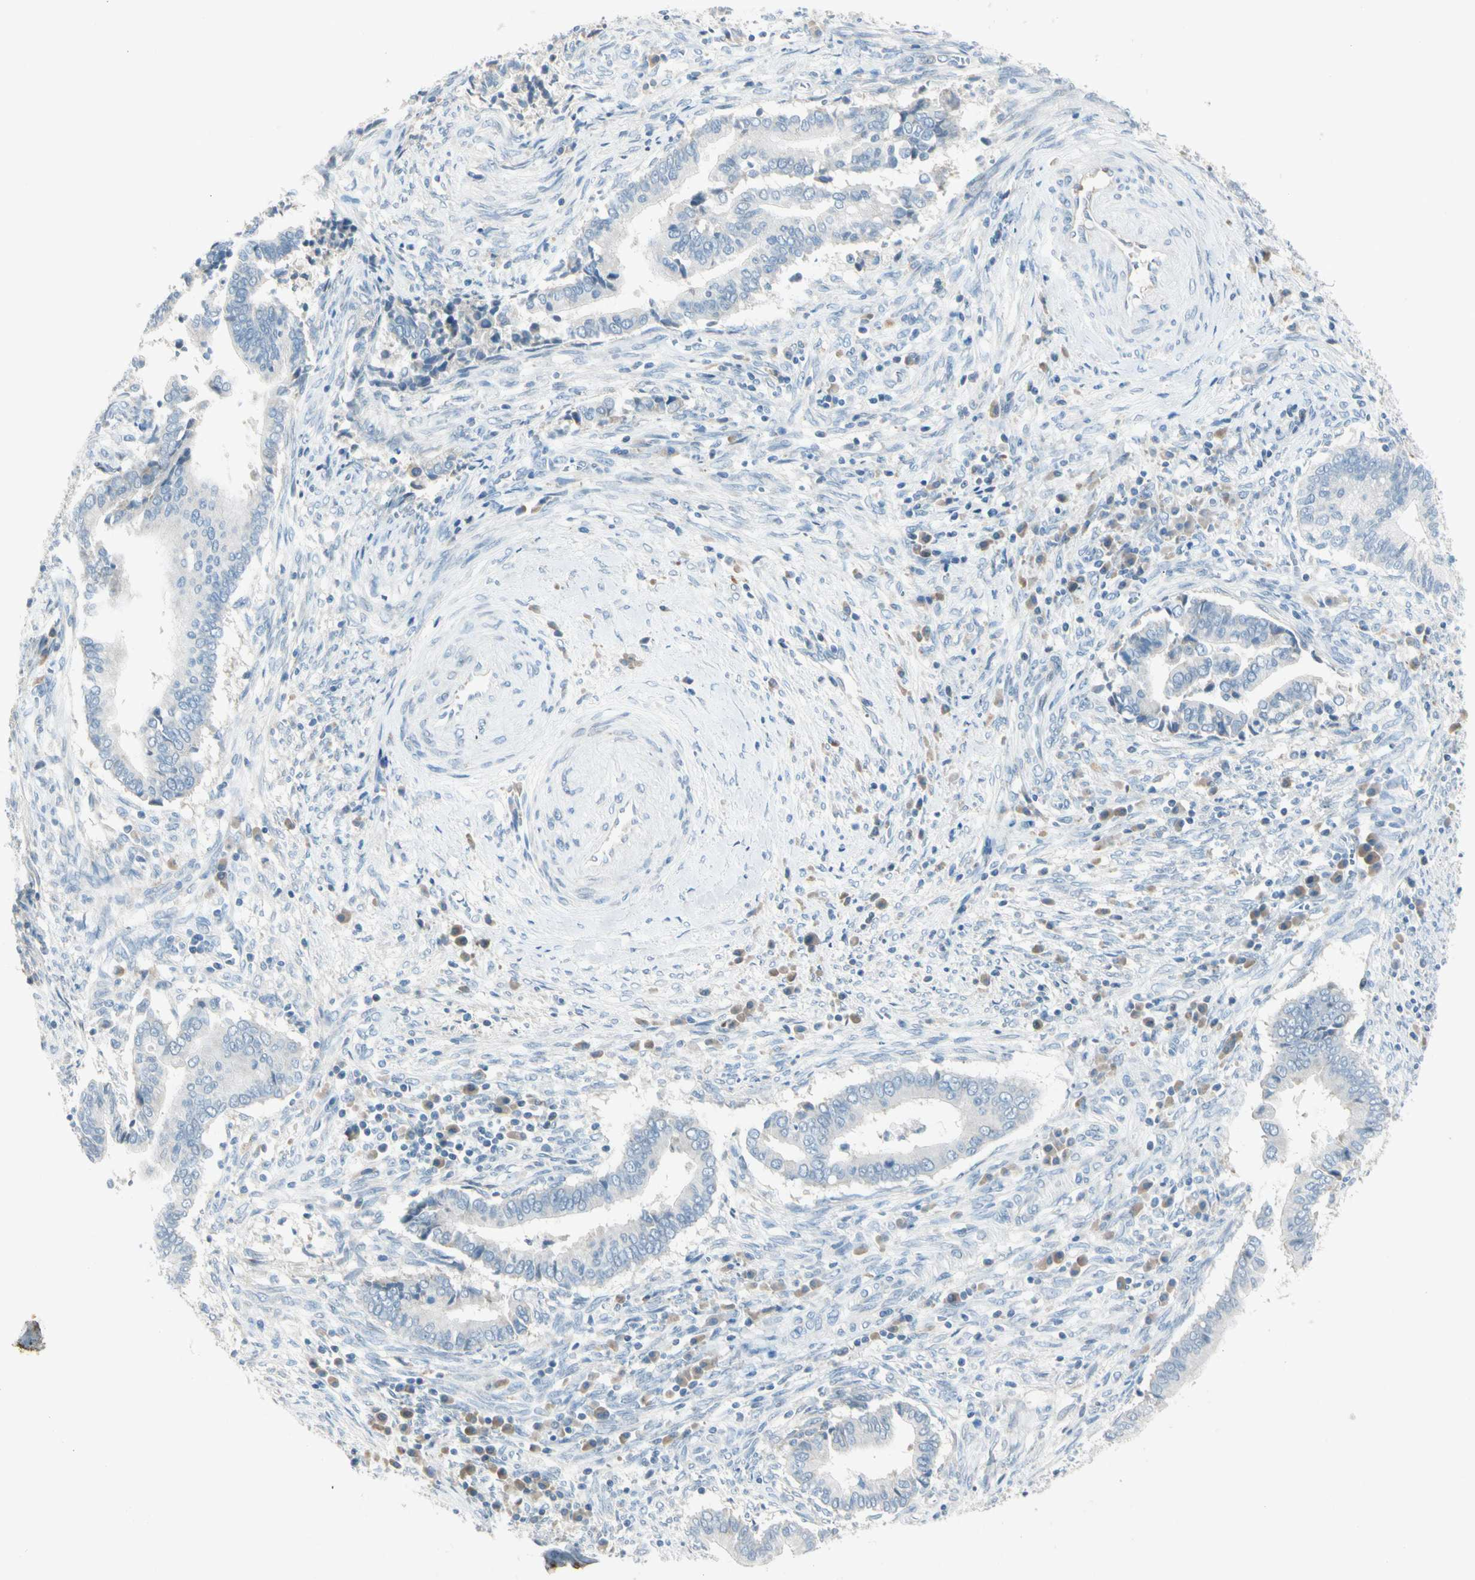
{"staining": {"intensity": "negative", "quantity": "none", "location": "none"}, "tissue": "cervical cancer", "cell_type": "Tumor cells", "image_type": "cancer", "snomed": [{"axis": "morphology", "description": "Adenocarcinoma, NOS"}, {"axis": "topography", "description": "Cervix"}], "caption": "This is a micrograph of immunohistochemistry staining of cervical cancer, which shows no staining in tumor cells. The staining was performed using DAB (3,3'-diaminobenzidine) to visualize the protein expression in brown, while the nuclei were stained in blue with hematoxylin (Magnification: 20x).", "gene": "SERPIND1", "patient": {"sex": "female", "age": 44}}